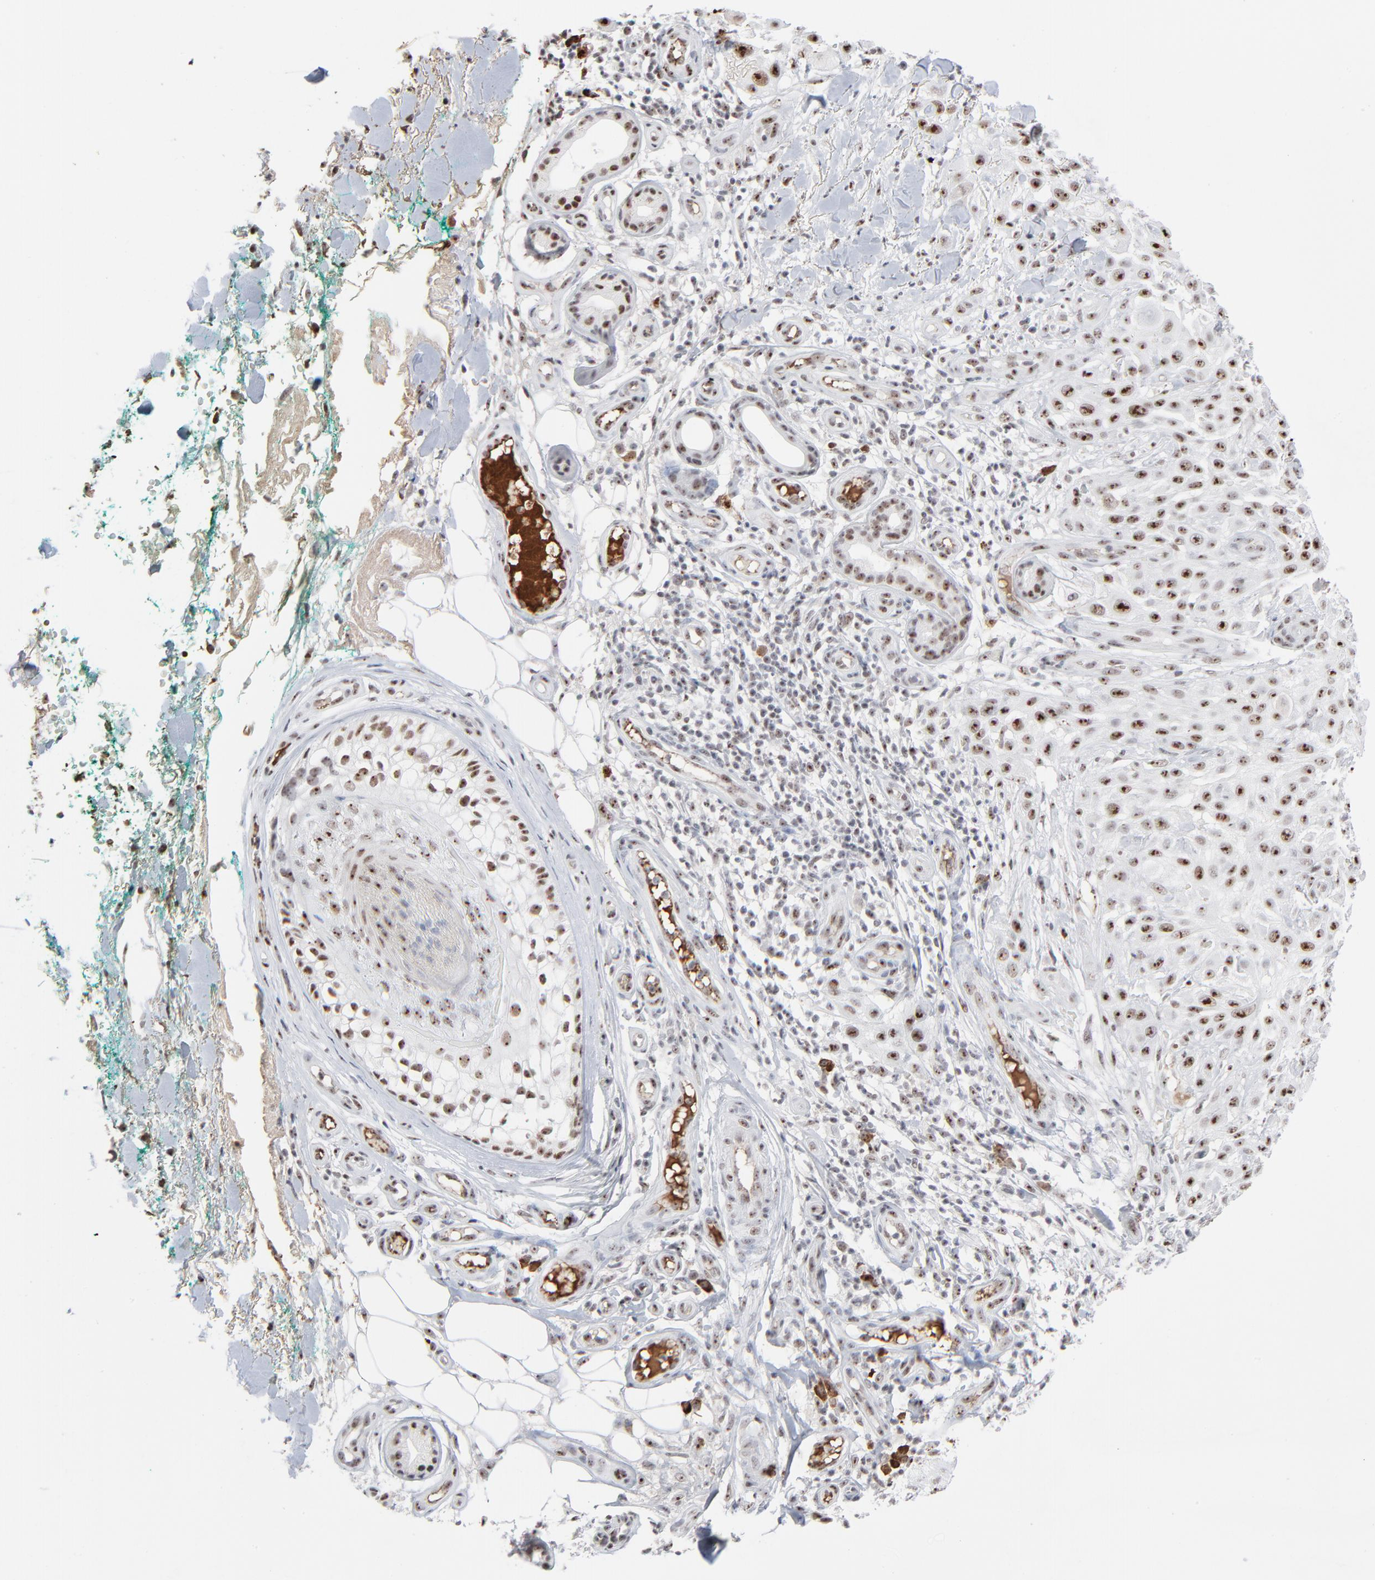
{"staining": {"intensity": "strong", "quantity": ">75%", "location": "nuclear"}, "tissue": "skin cancer", "cell_type": "Tumor cells", "image_type": "cancer", "snomed": [{"axis": "morphology", "description": "Squamous cell carcinoma, NOS"}, {"axis": "topography", "description": "Skin"}], "caption": "A high-resolution micrograph shows IHC staining of skin cancer, which shows strong nuclear staining in approximately >75% of tumor cells. Using DAB (brown) and hematoxylin (blue) stains, captured at high magnification using brightfield microscopy.", "gene": "MPHOSPH6", "patient": {"sex": "female", "age": 42}}